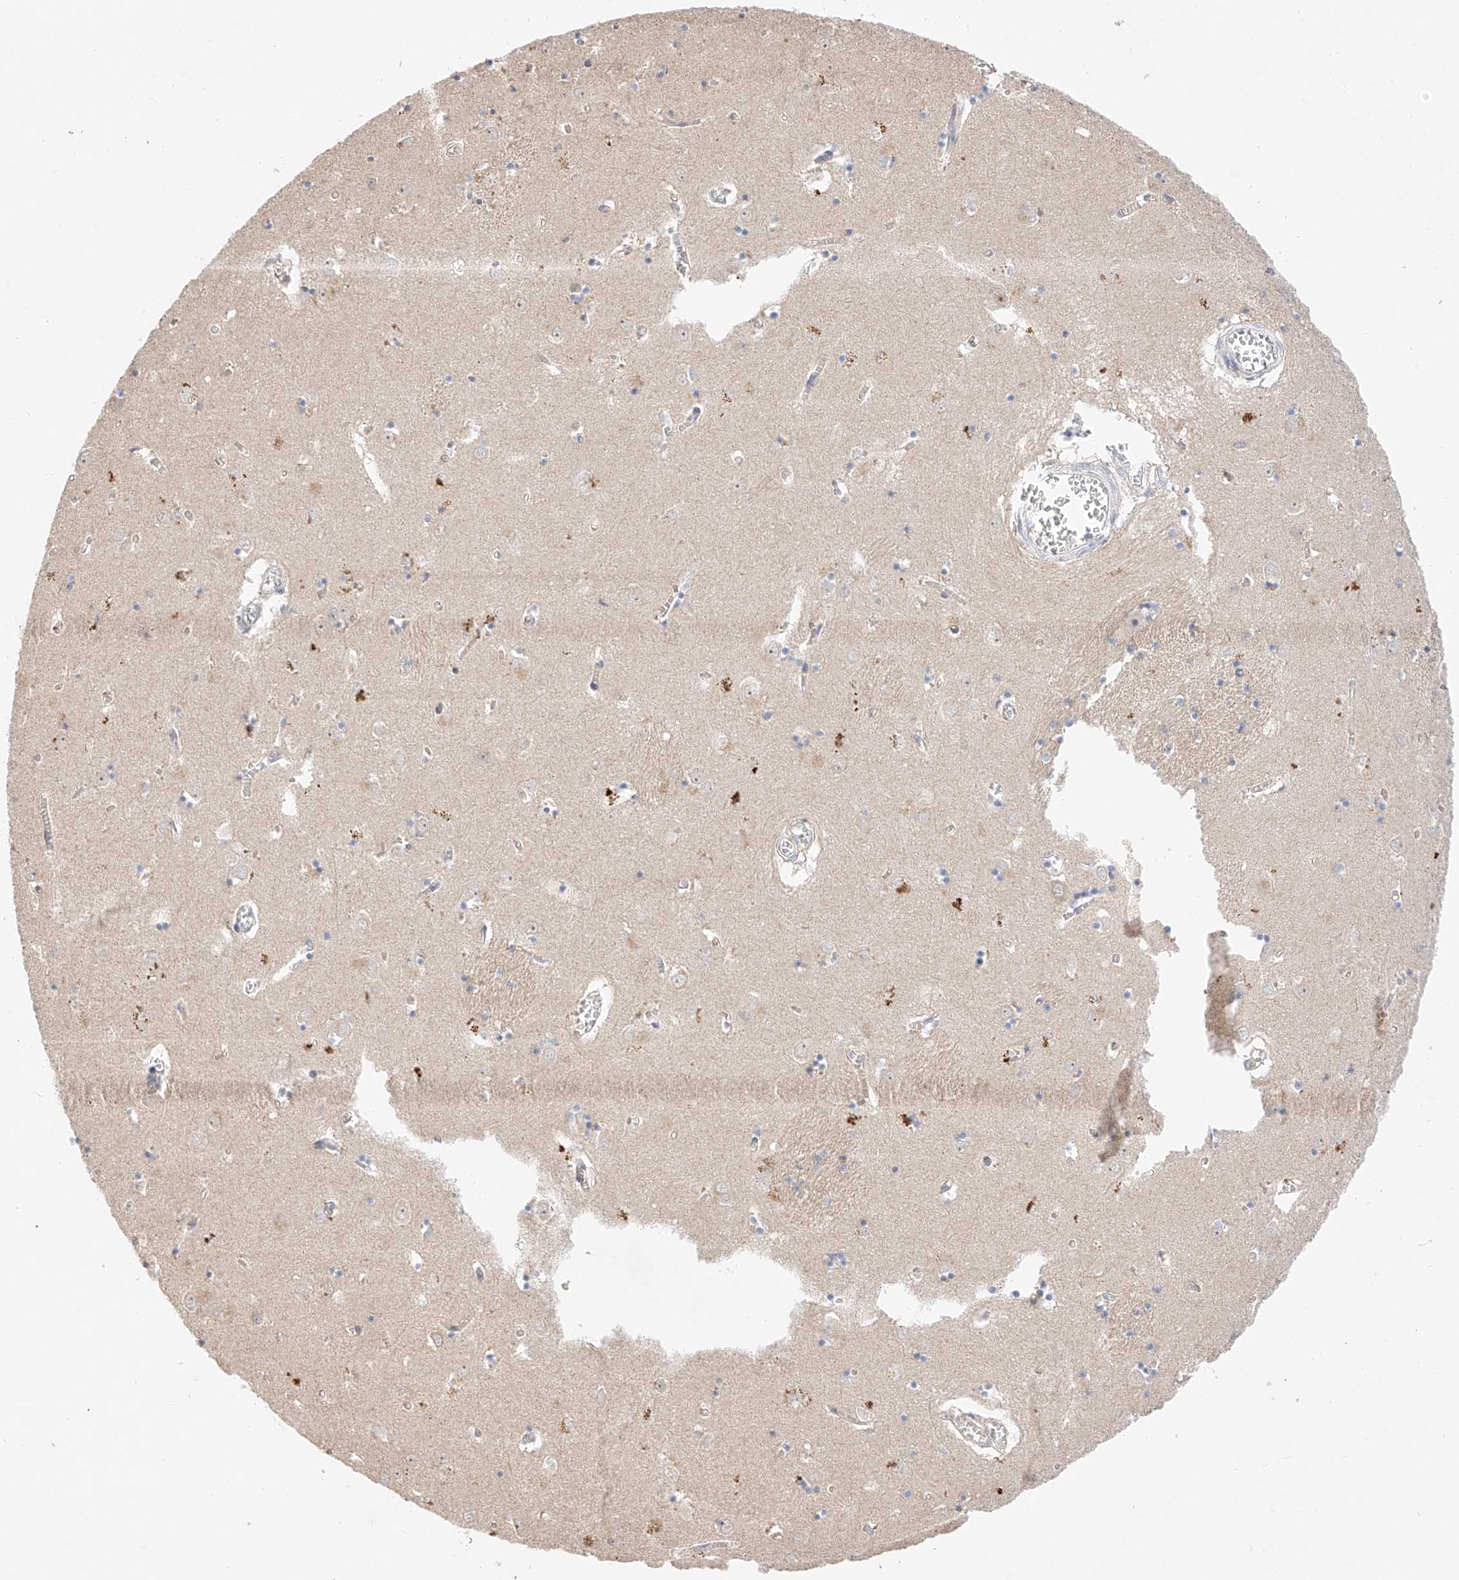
{"staining": {"intensity": "negative", "quantity": "none", "location": "none"}, "tissue": "caudate", "cell_type": "Glial cells", "image_type": "normal", "snomed": [{"axis": "morphology", "description": "Normal tissue, NOS"}, {"axis": "topography", "description": "Lateral ventricle wall"}], "caption": "DAB (3,3'-diaminobenzidine) immunohistochemical staining of unremarkable human caudate demonstrates no significant positivity in glial cells. The staining was performed using DAB (3,3'-diaminobenzidine) to visualize the protein expression in brown, while the nuclei were stained in blue with hematoxylin (Magnification: 20x).", "gene": "IL22RA2", "patient": {"sex": "male", "age": 70}}